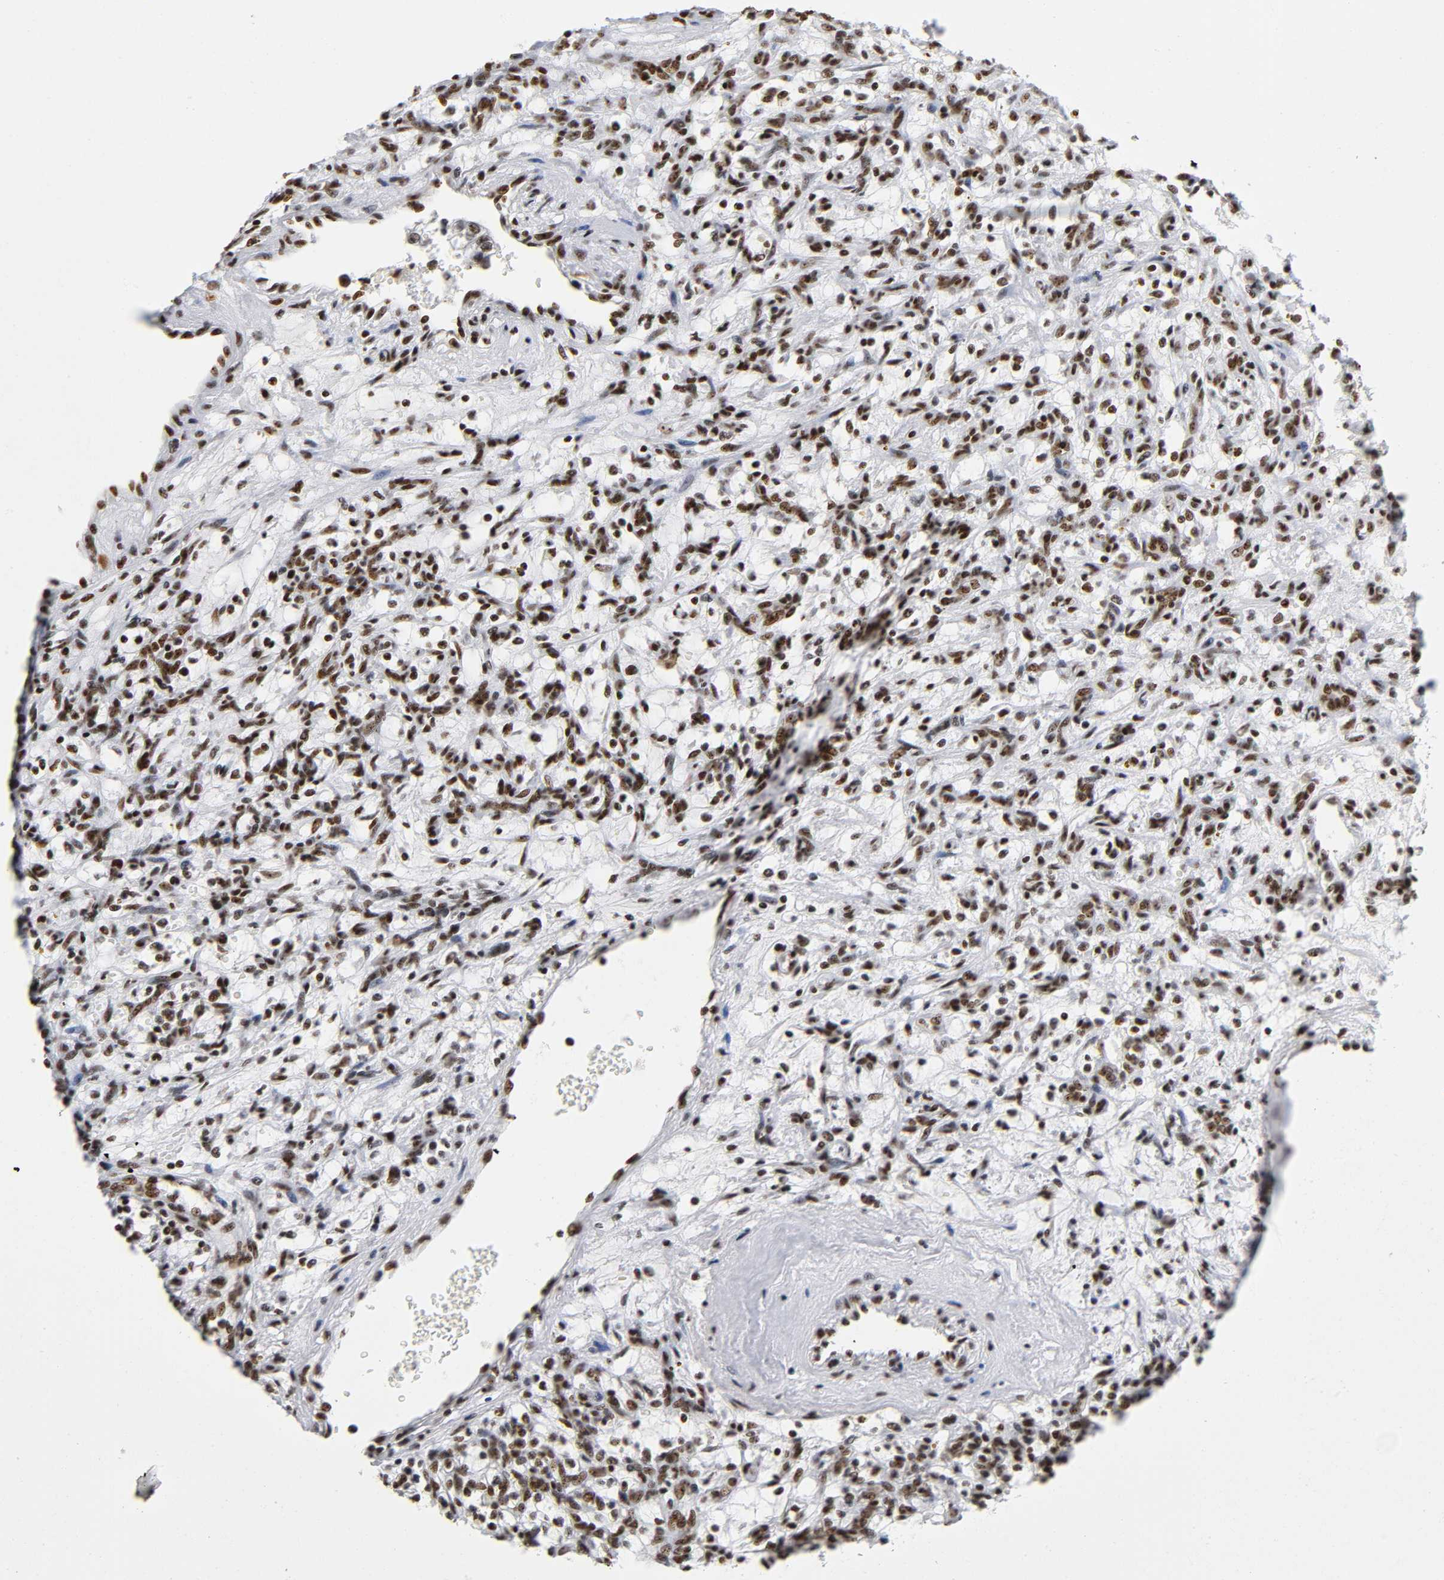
{"staining": {"intensity": "strong", "quantity": ">75%", "location": "nuclear"}, "tissue": "renal cancer", "cell_type": "Tumor cells", "image_type": "cancer", "snomed": [{"axis": "morphology", "description": "Adenocarcinoma, NOS"}, {"axis": "topography", "description": "Kidney"}], "caption": "Immunohistochemical staining of human renal cancer demonstrates strong nuclear protein expression in approximately >75% of tumor cells. Using DAB (brown) and hematoxylin (blue) stains, captured at high magnification using brightfield microscopy.", "gene": "UBTF", "patient": {"sex": "female", "age": 57}}